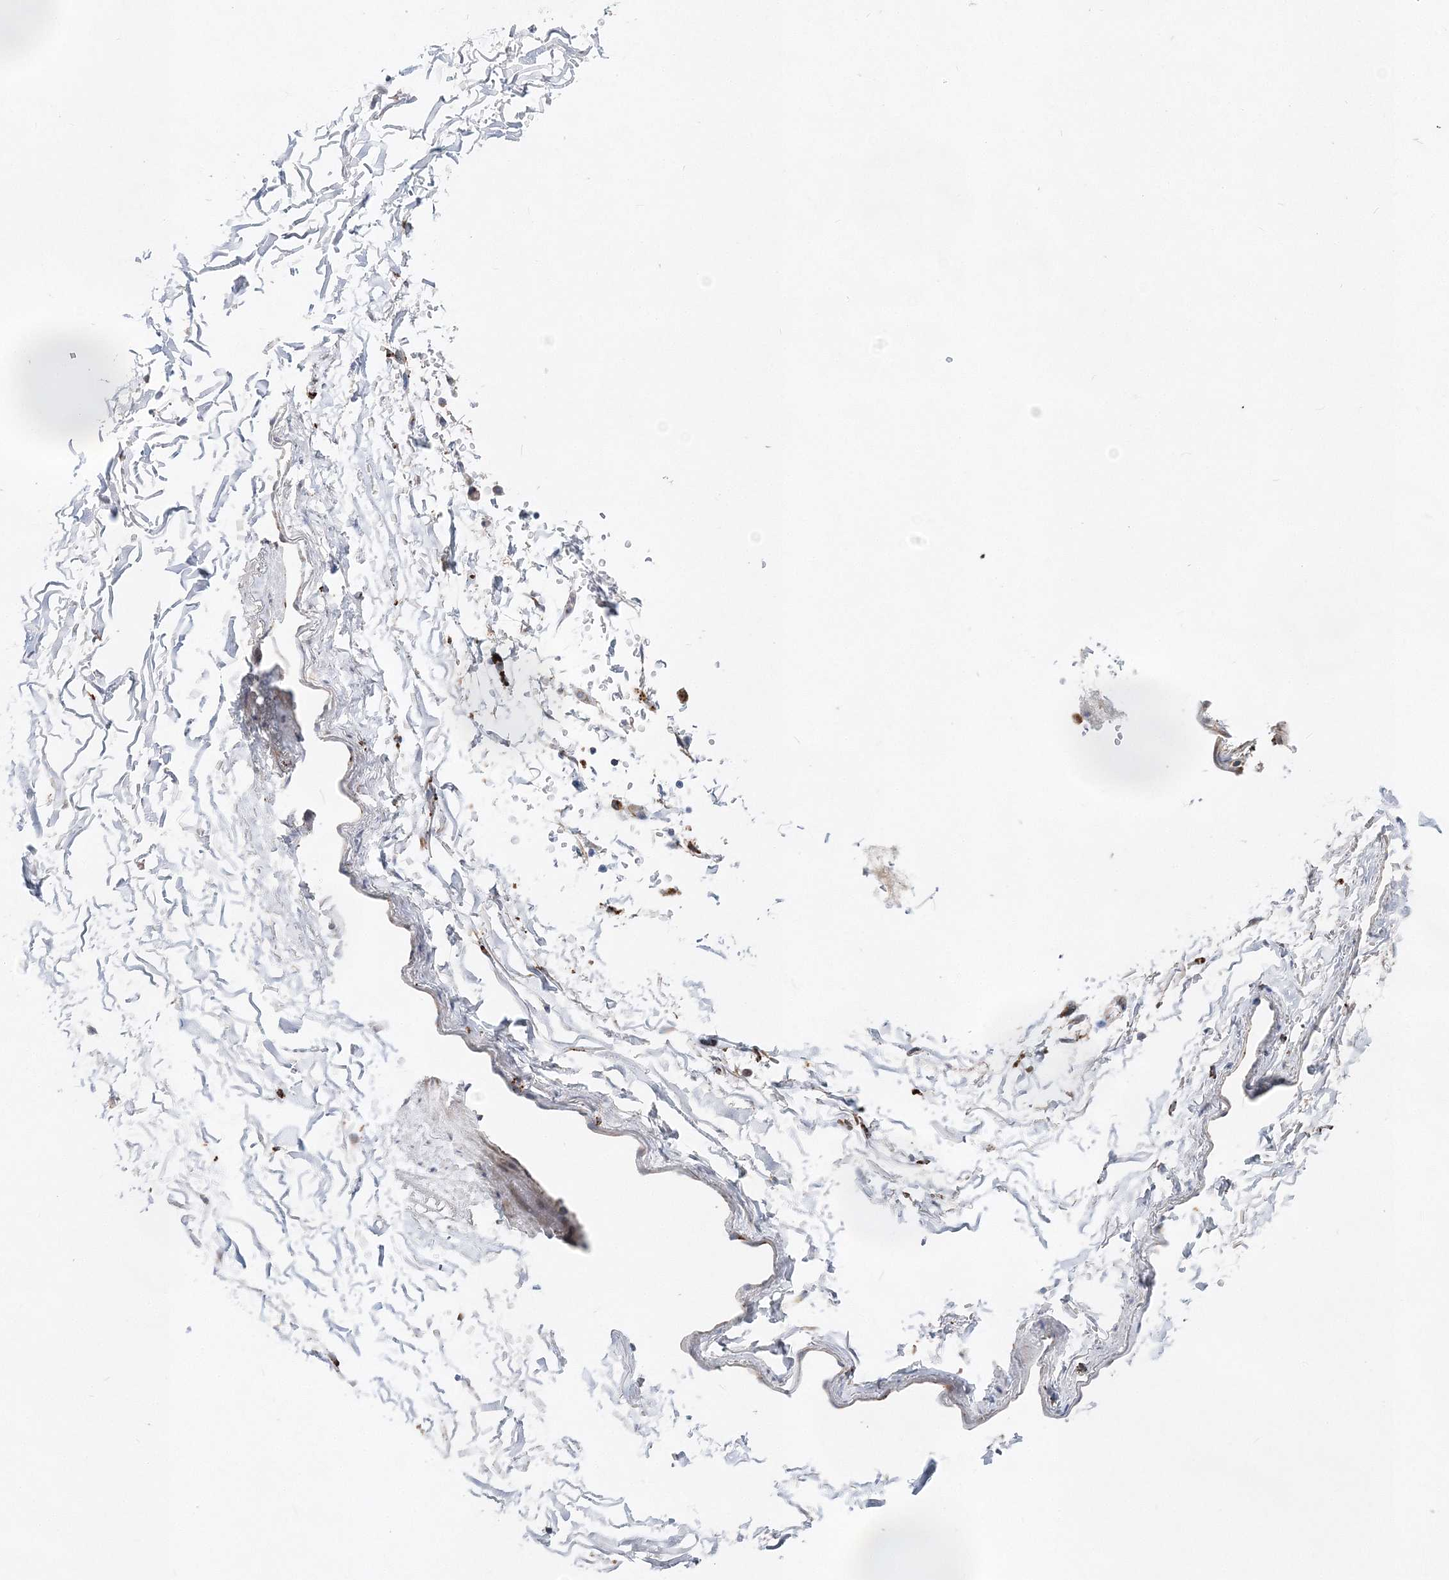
{"staining": {"intensity": "weak", "quantity": "25%-75%", "location": "cytoplasmic/membranous"}, "tissue": "adipose tissue", "cell_type": "Adipocytes", "image_type": "normal", "snomed": [{"axis": "morphology", "description": "Normal tissue, NOS"}, {"axis": "topography", "description": "Cartilage tissue"}, {"axis": "topography", "description": "Bronchus"}], "caption": "Approximately 25%-75% of adipocytes in unremarkable adipose tissue exhibit weak cytoplasmic/membranous protein positivity as visualized by brown immunohistochemical staining.", "gene": "C3orf38", "patient": {"sex": "female", "age": 73}}